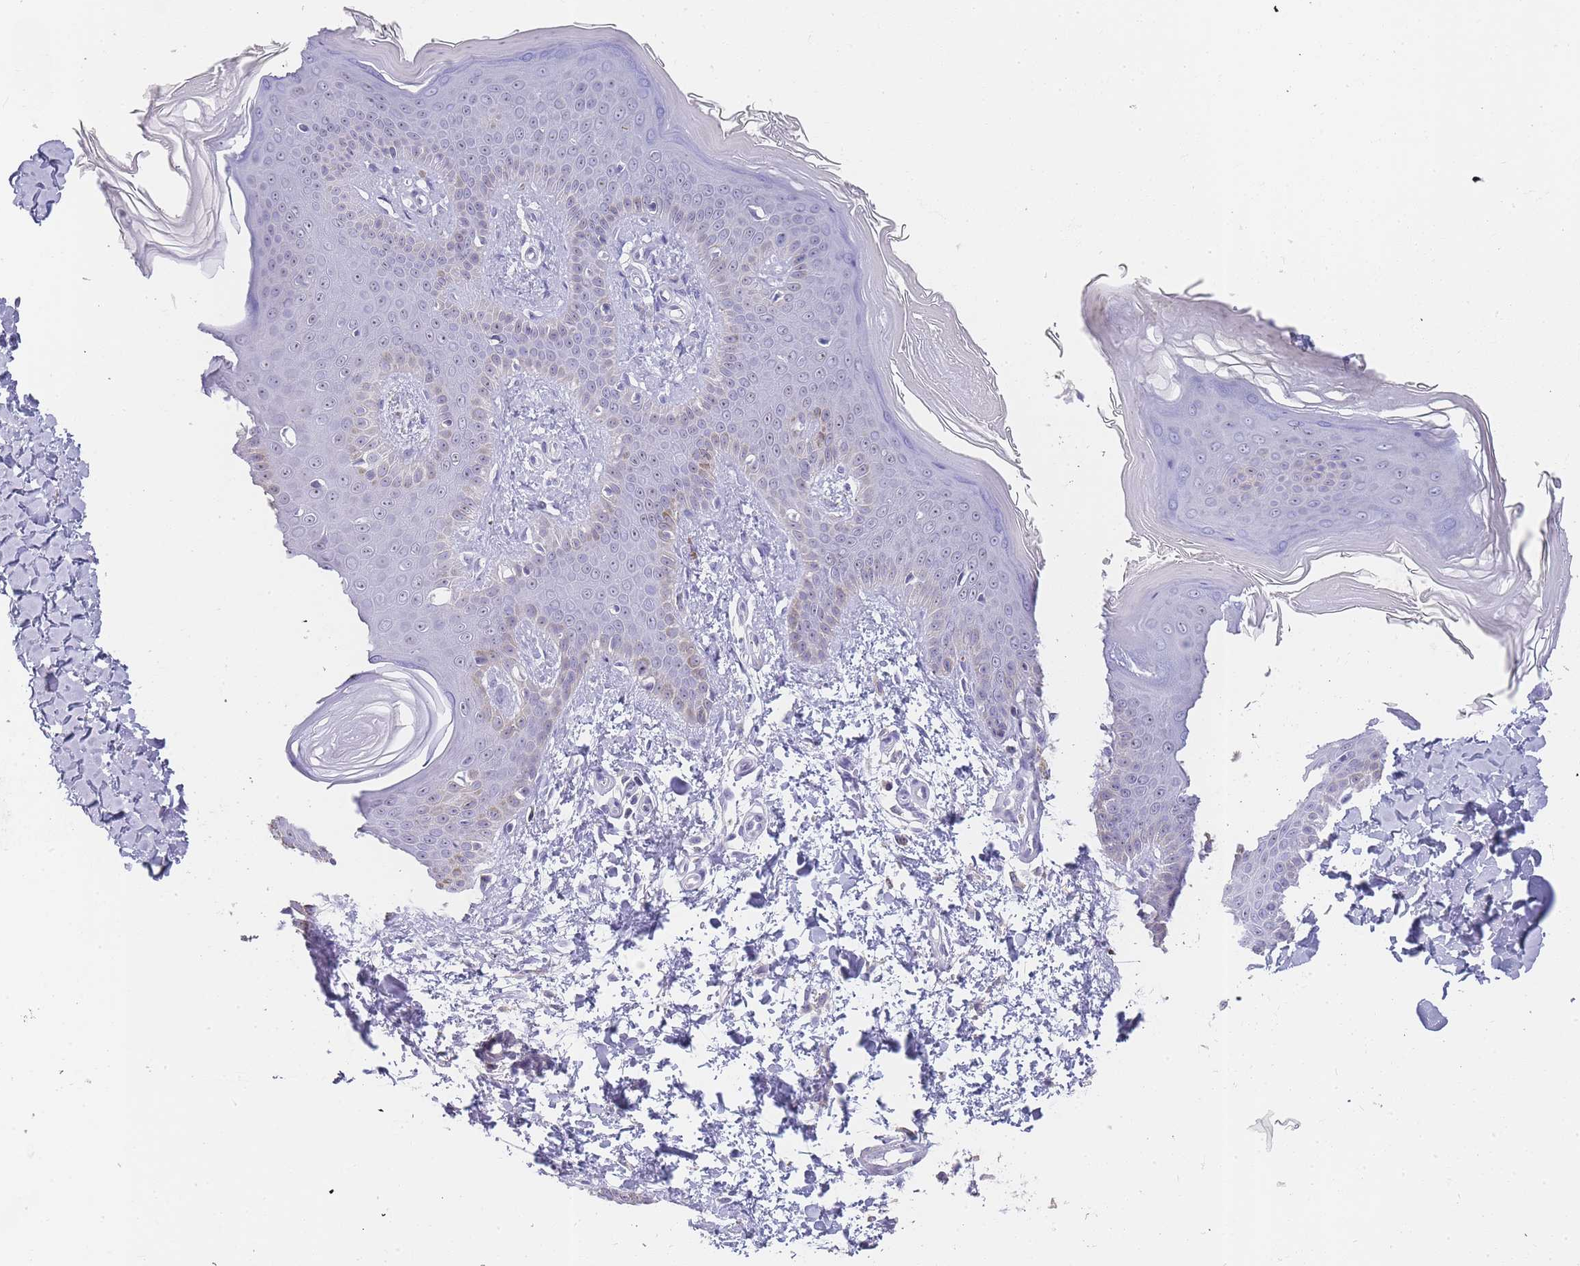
{"staining": {"intensity": "negative", "quantity": "none", "location": "none"}, "tissue": "skin", "cell_type": "Fibroblasts", "image_type": "normal", "snomed": [{"axis": "morphology", "description": "Normal tissue, NOS"}, {"axis": "topography", "description": "Skin"}], "caption": "A photomicrograph of skin stained for a protein exhibits no brown staining in fibroblasts.", "gene": "NOP14", "patient": {"sex": "male", "age": 36}}